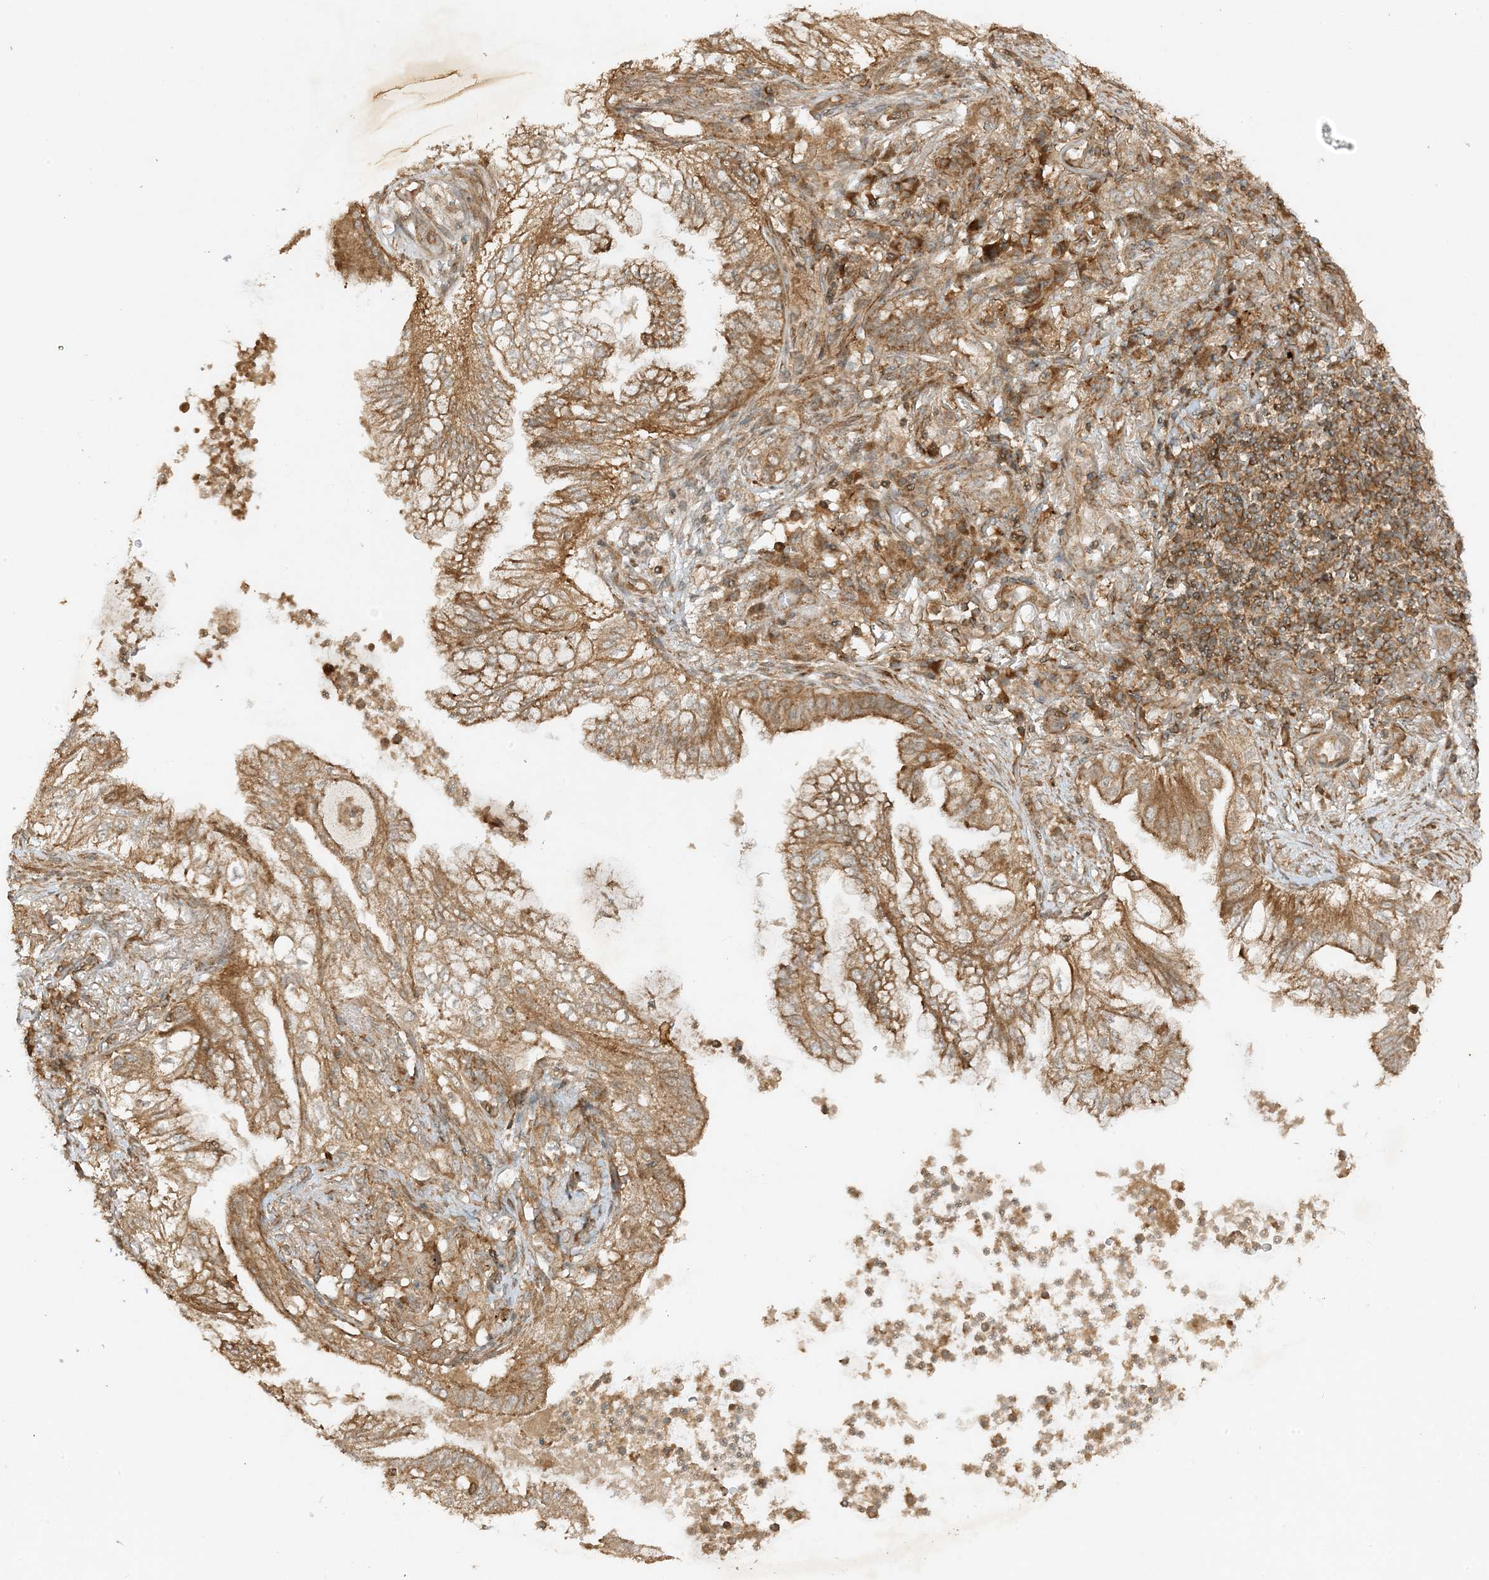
{"staining": {"intensity": "moderate", "quantity": ">75%", "location": "cytoplasmic/membranous"}, "tissue": "lung cancer", "cell_type": "Tumor cells", "image_type": "cancer", "snomed": [{"axis": "morphology", "description": "Adenocarcinoma, NOS"}, {"axis": "topography", "description": "Lung"}], "caption": "High-power microscopy captured an immunohistochemistry (IHC) photomicrograph of adenocarcinoma (lung), revealing moderate cytoplasmic/membranous positivity in about >75% of tumor cells.", "gene": "XRN1", "patient": {"sex": "female", "age": 70}}